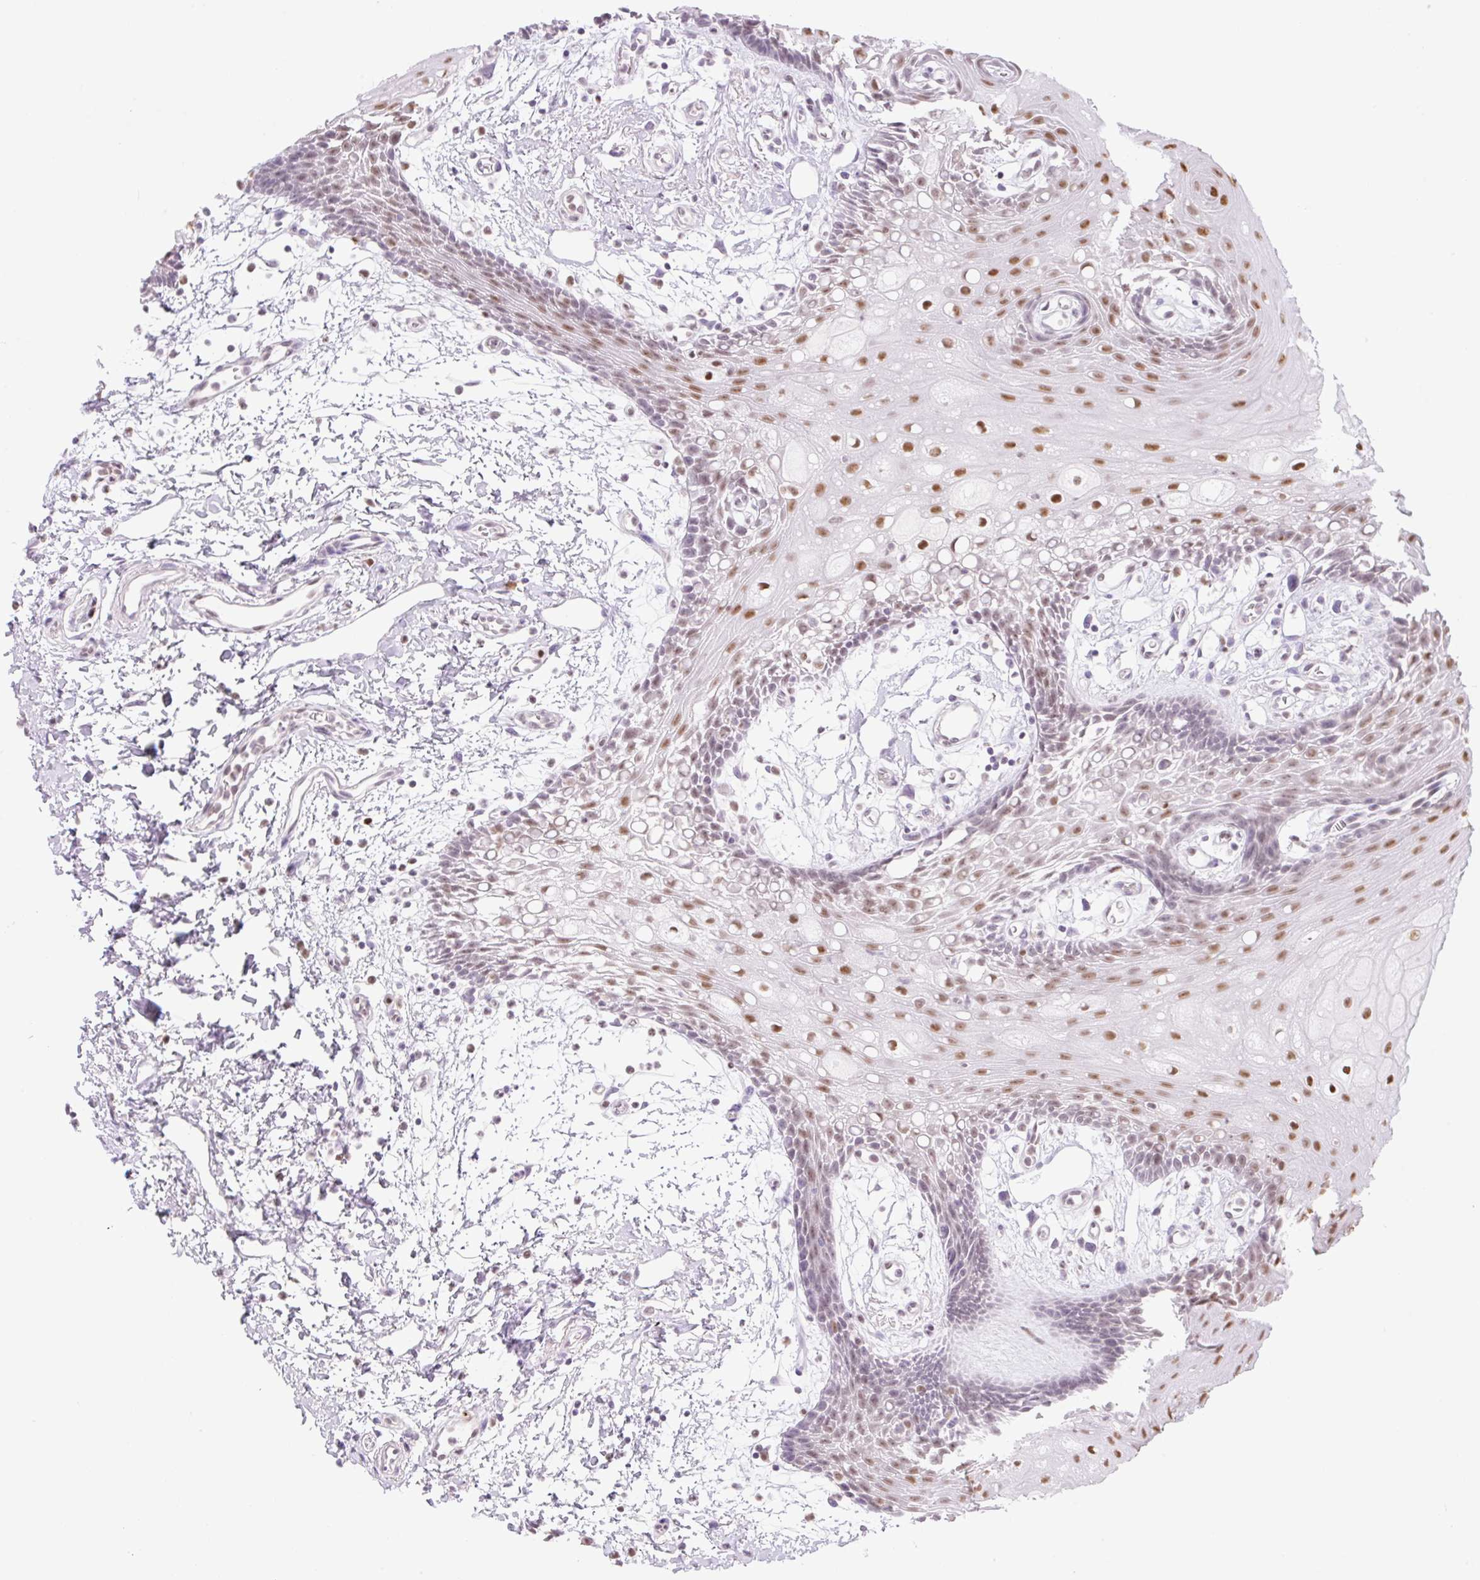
{"staining": {"intensity": "moderate", "quantity": "25%-75%", "location": "nuclear"}, "tissue": "oral mucosa", "cell_type": "Squamous epithelial cells", "image_type": "normal", "snomed": [{"axis": "morphology", "description": "Normal tissue, NOS"}, {"axis": "topography", "description": "Oral tissue"}], "caption": "The immunohistochemical stain highlights moderate nuclear expression in squamous epithelial cells of unremarkable oral mucosa. (Stains: DAB in brown, nuclei in blue, Microscopy: brightfield microscopy at high magnification).", "gene": "TLE3", "patient": {"sex": "female", "age": 59}}